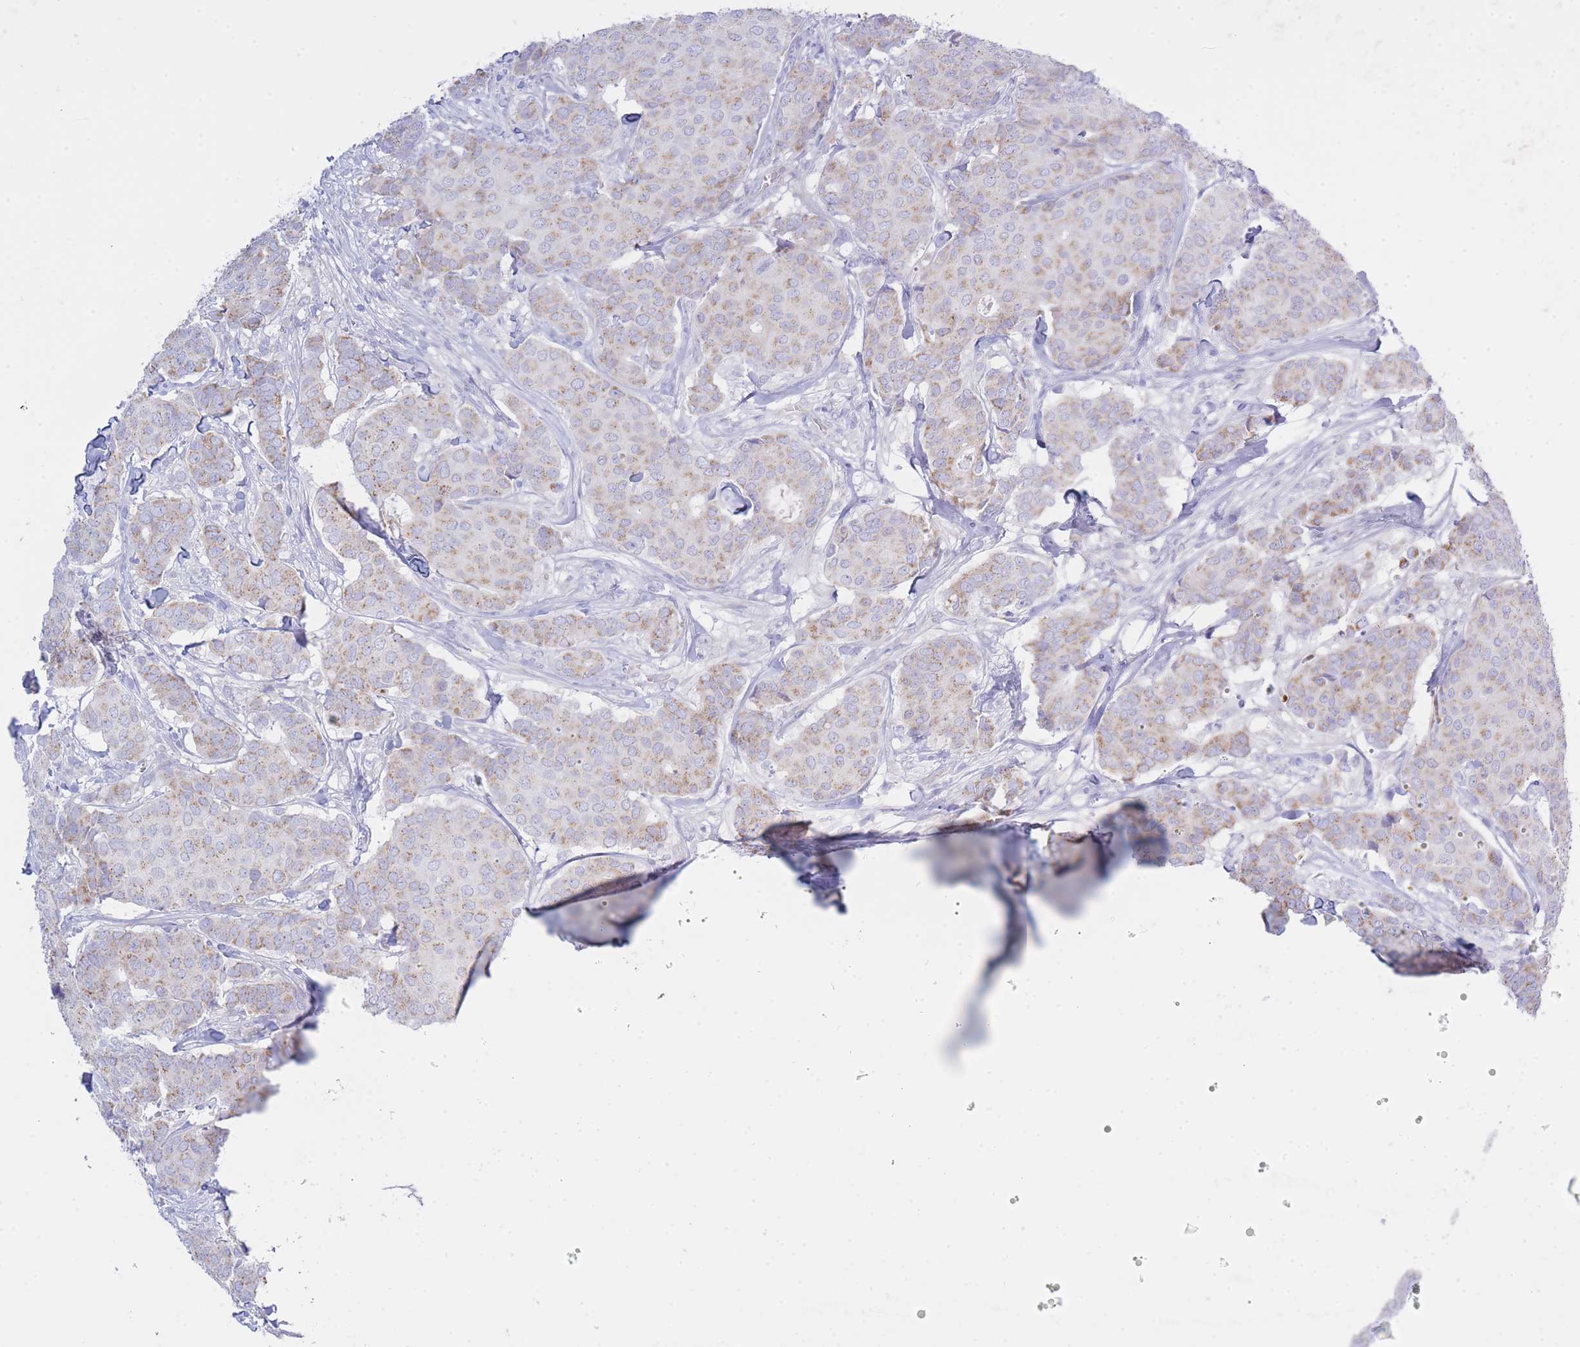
{"staining": {"intensity": "weak", "quantity": ">75%", "location": "cytoplasmic/membranous"}, "tissue": "breast cancer", "cell_type": "Tumor cells", "image_type": "cancer", "snomed": [{"axis": "morphology", "description": "Duct carcinoma"}, {"axis": "topography", "description": "Breast"}], "caption": "Immunohistochemical staining of breast invasive ductal carcinoma exhibits low levels of weak cytoplasmic/membranous protein positivity in about >75% of tumor cells. The protein is shown in brown color, while the nuclei are stained blue.", "gene": "NANP", "patient": {"sex": "female", "age": 75}}